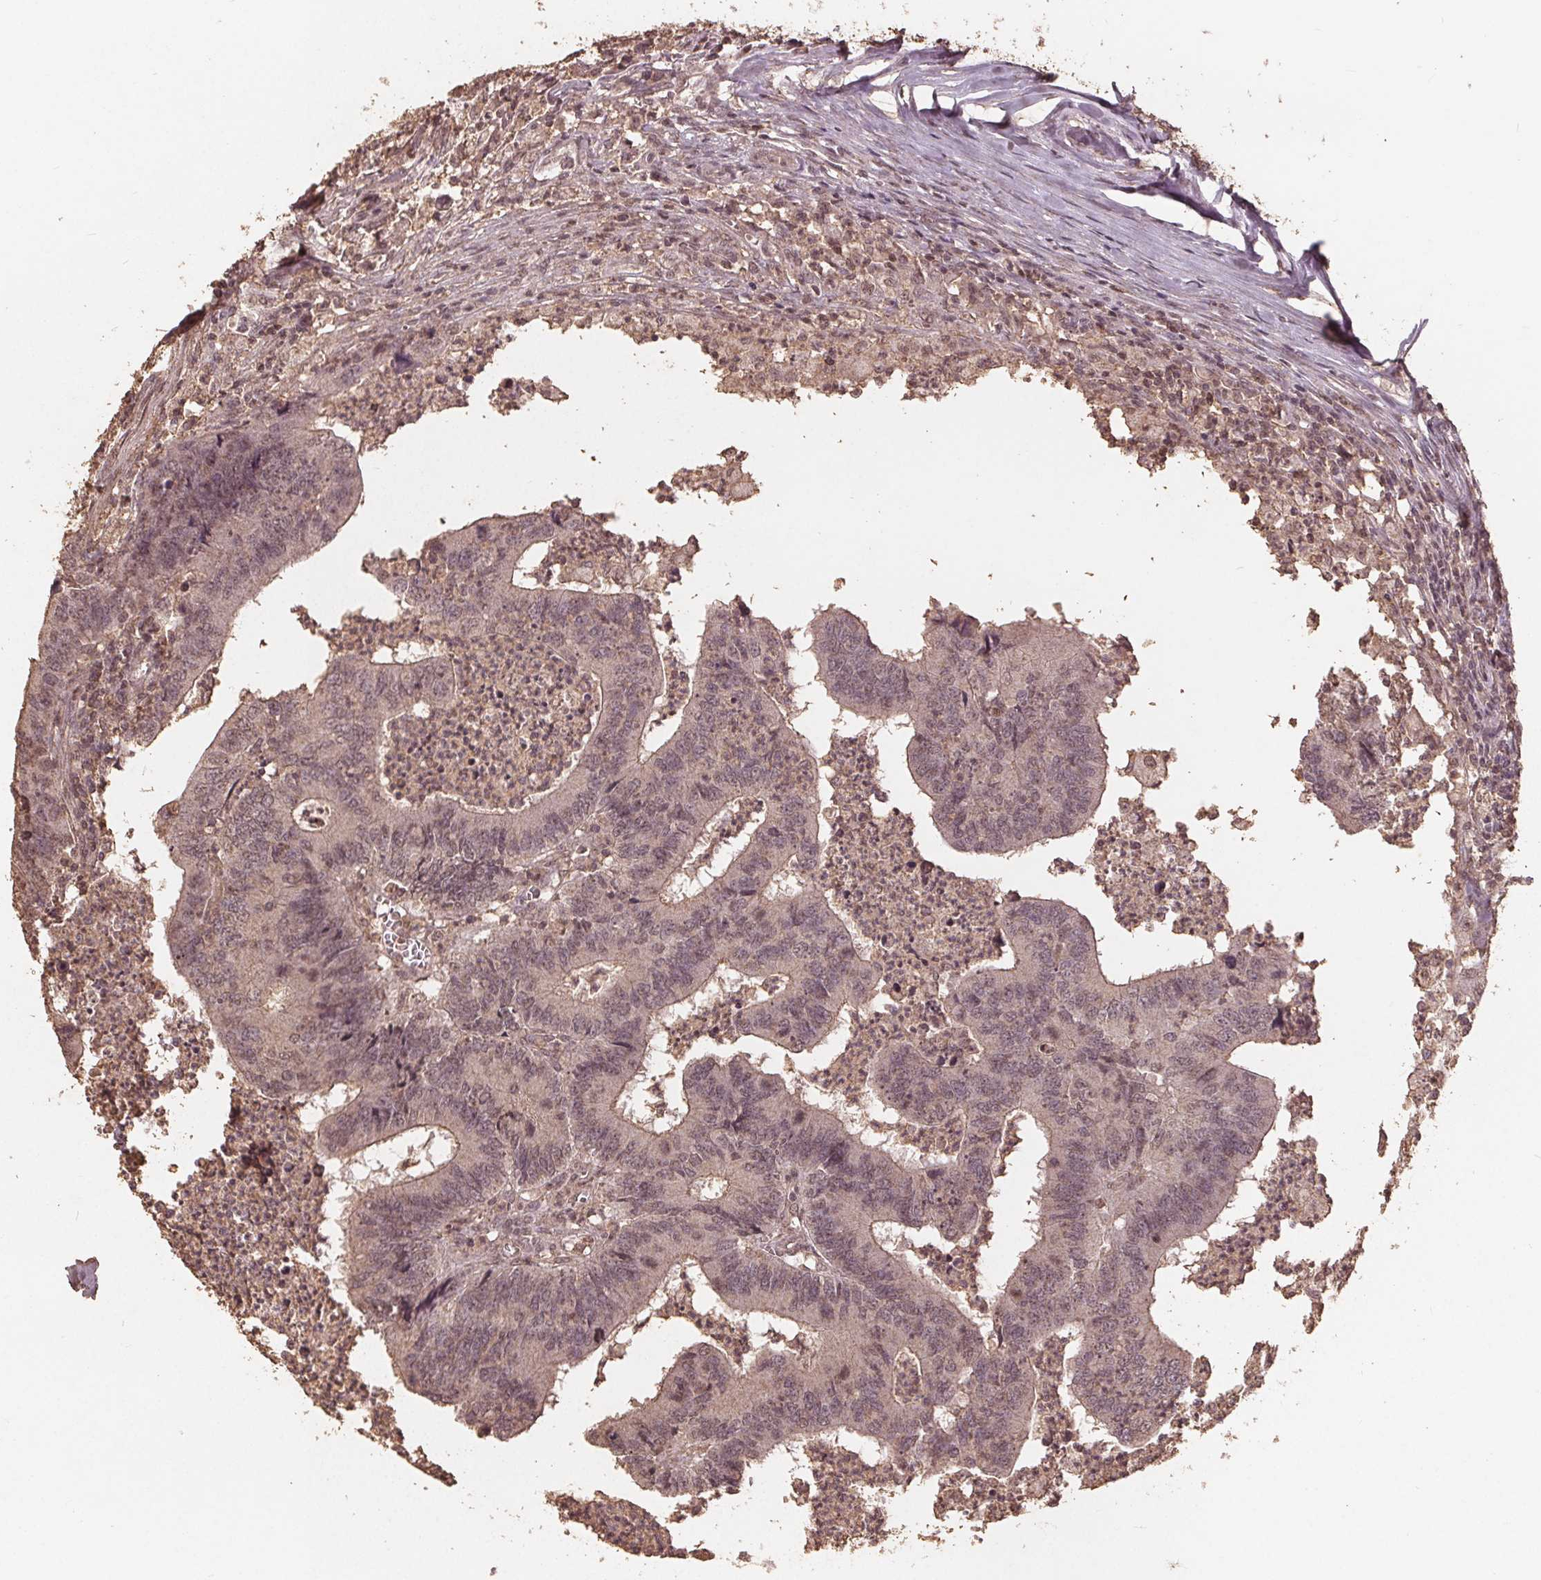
{"staining": {"intensity": "weak", "quantity": "<25%", "location": "cytoplasmic/membranous,nuclear"}, "tissue": "colorectal cancer", "cell_type": "Tumor cells", "image_type": "cancer", "snomed": [{"axis": "morphology", "description": "Adenocarcinoma, NOS"}, {"axis": "topography", "description": "Colon"}], "caption": "Tumor cells show no significant positivity in colorectal cancer (adenocarcinoma). (Stains: DAB immunohistochemistry with hematoxylin counter stain, Microscopy: brightfield microscopy at high magnification).", "gene": "DSG3", "patient": {"sex": "female", "age": 67}}